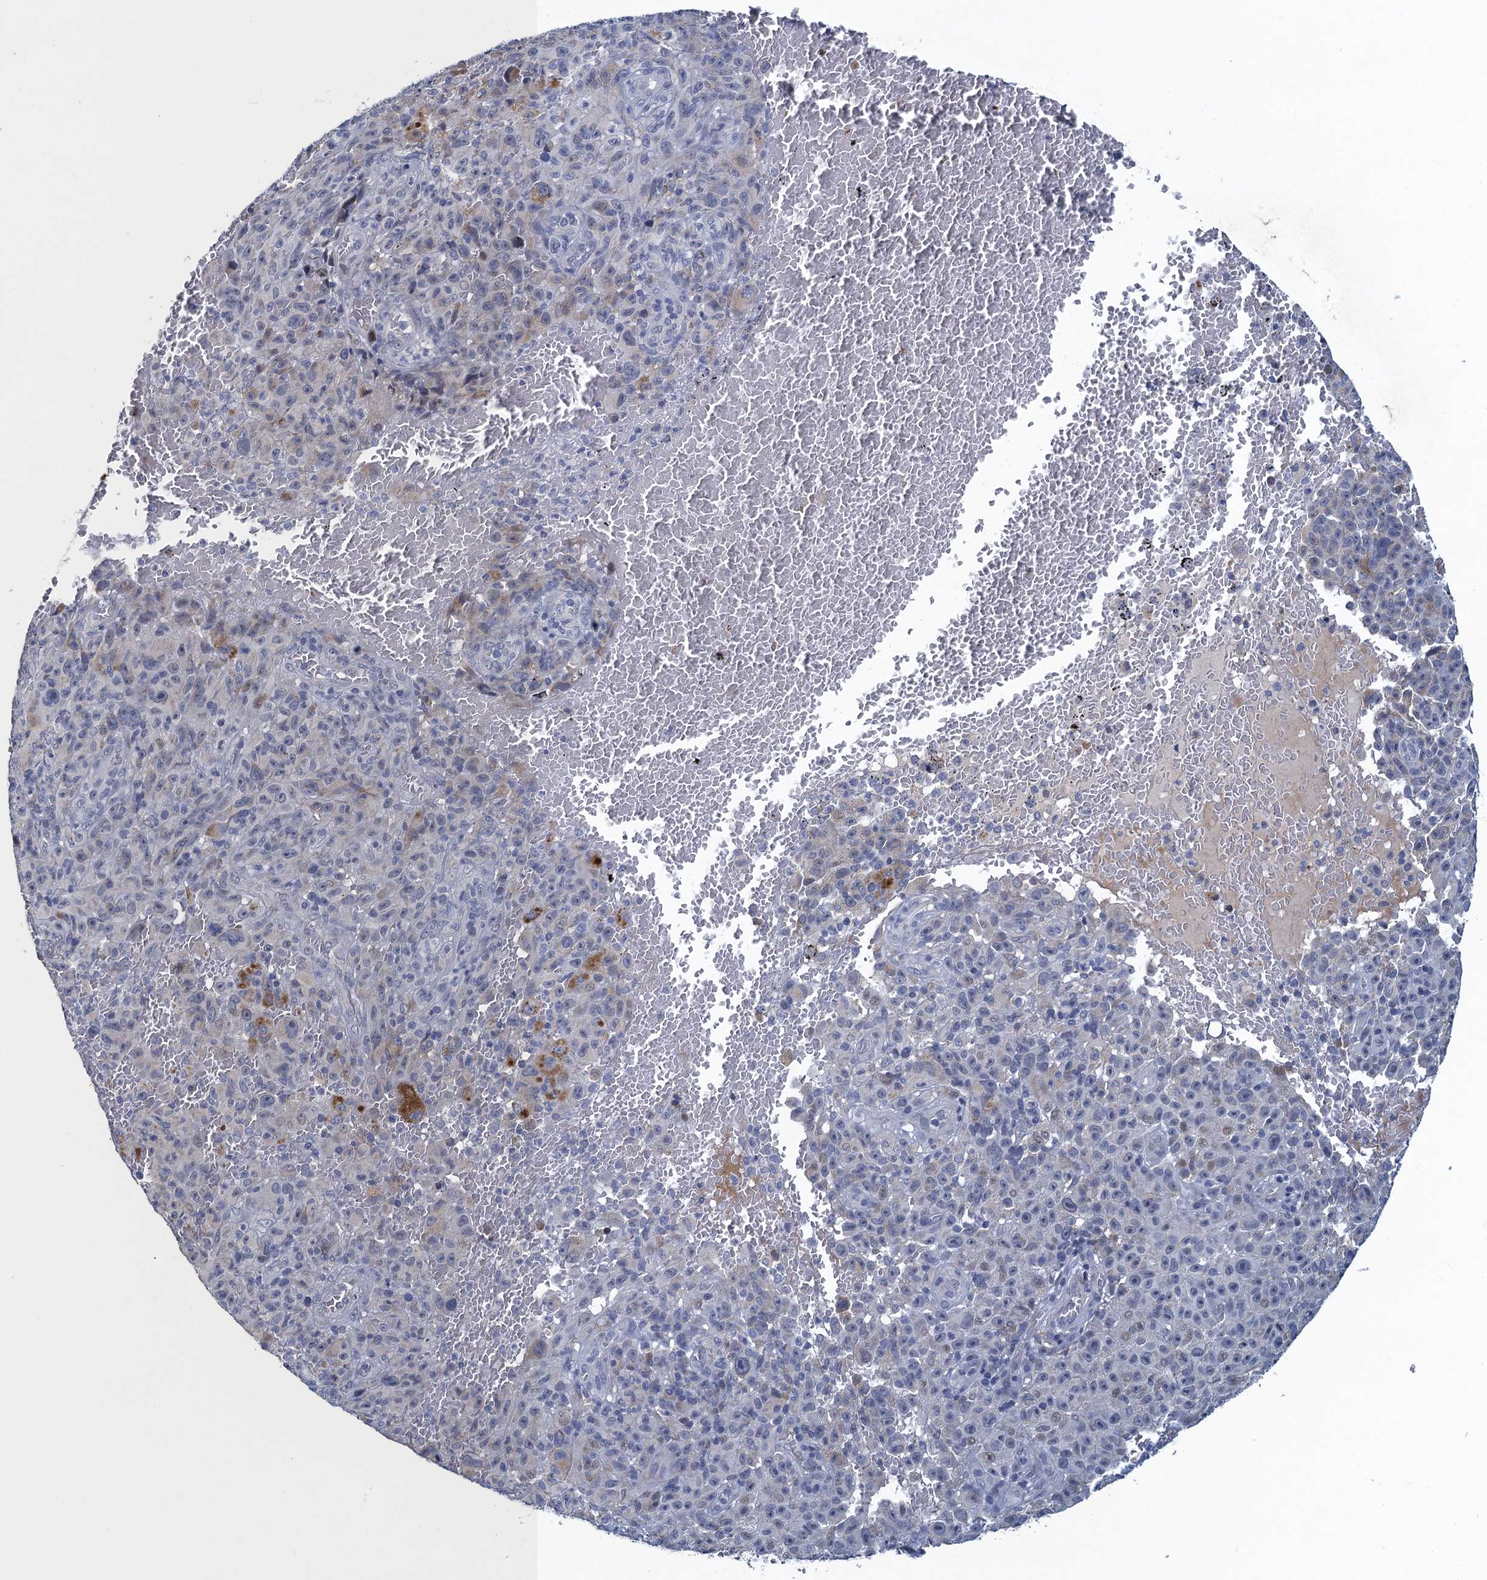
{"staining": {"intensity": "negative", "quantity": "none", "location": "none"}, "tissue": "melanoma", "cell_type": "Tumor cells", "image_type": "cancer", "snomed": [{"axis": "morphology", "description": "Malignant melanoma, NOS"}, {"axis": "topography", "description": "Skin"}], "caption": "IHC image of neoplastic tissue: human melanoma stained with DAB (3,3'-diaminobenzidine) displays no significant protein staining in tumor cells.", "gene": "ATOSA", "patient": {"sex": "female", "age": 82}}